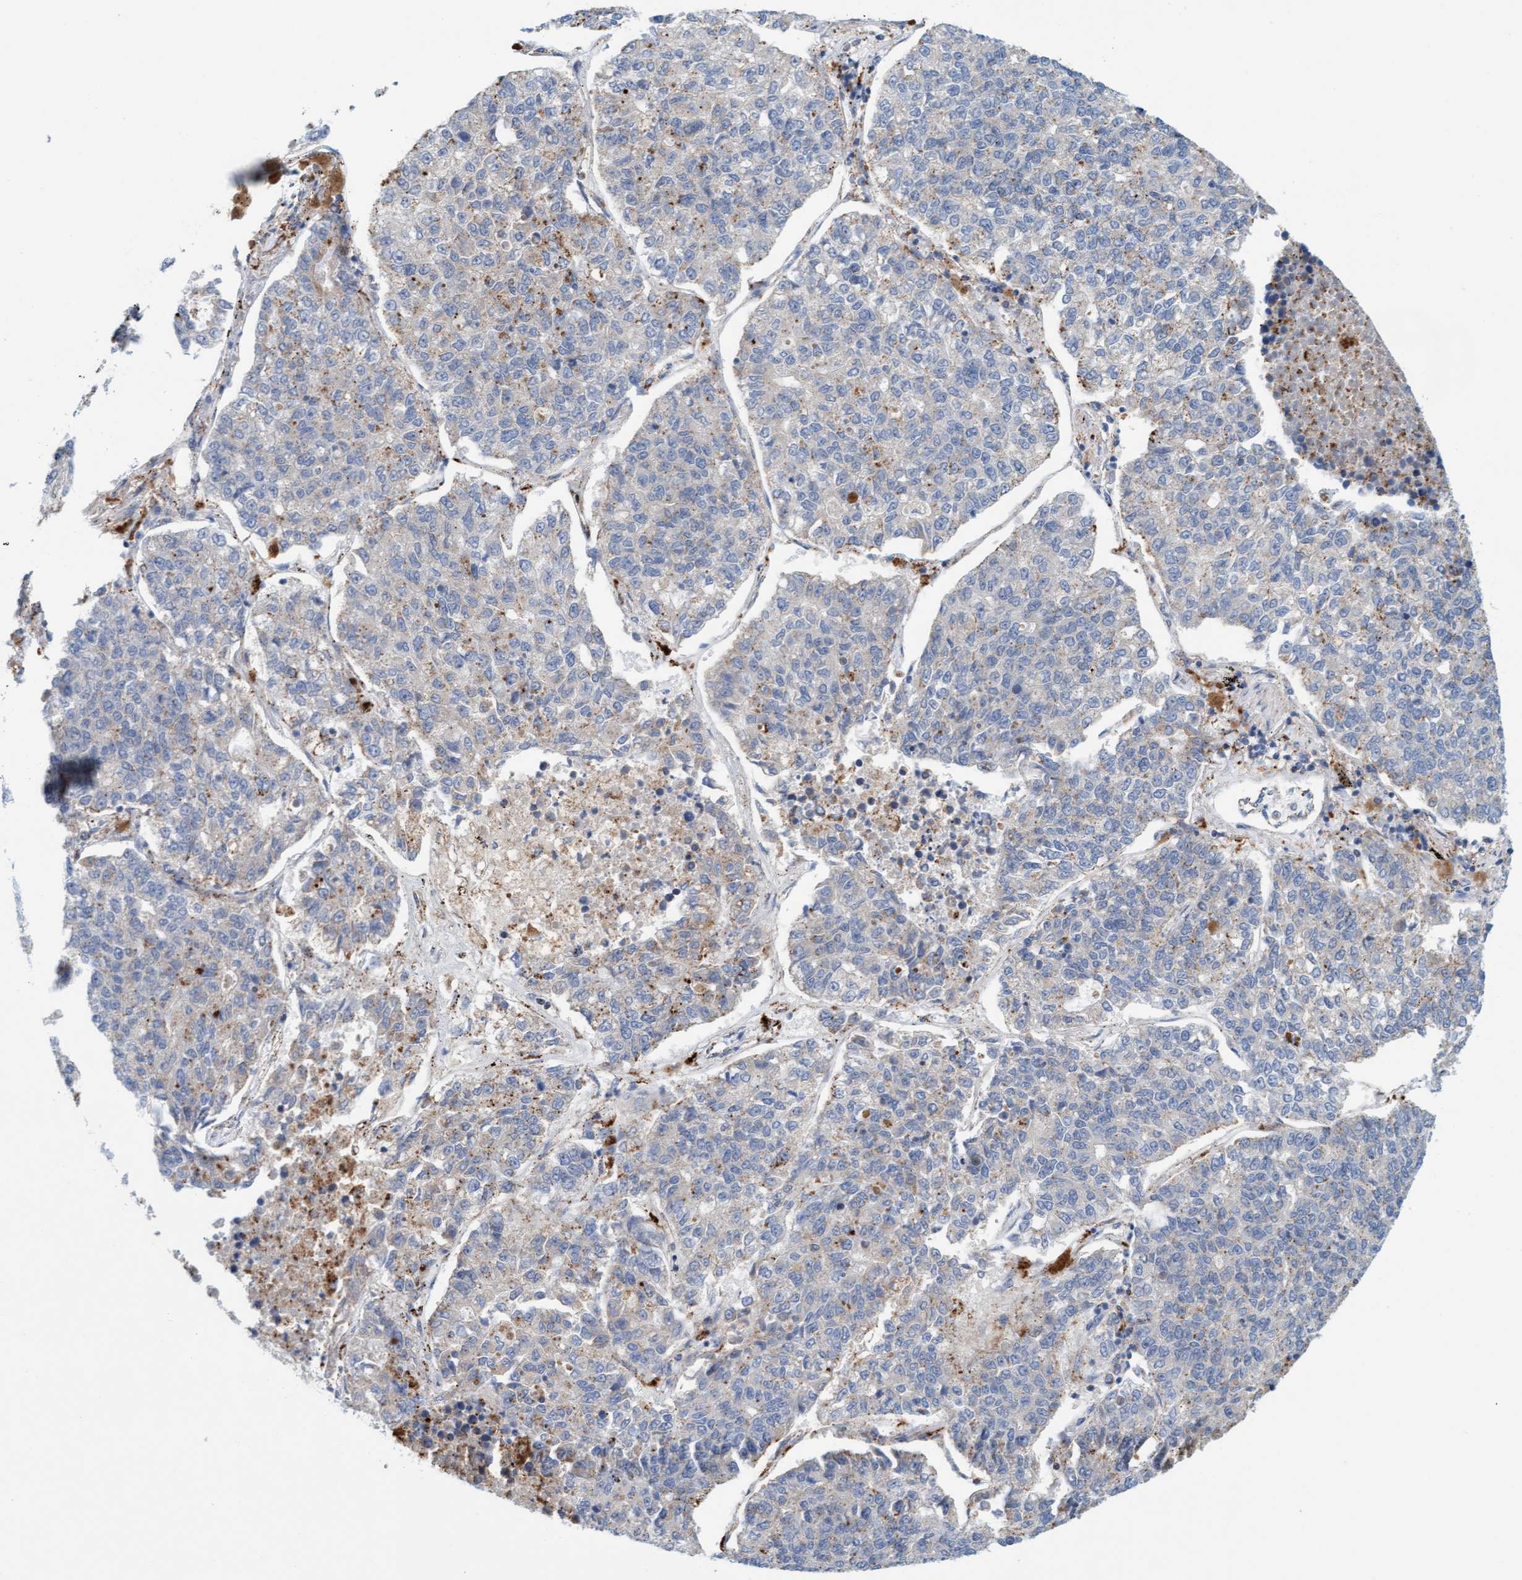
{"staining": {"intensity": "negative", "quantity": "none", "location": "none"}, "tissue": "lung cancer", "cell_type": "Tumor cells", "image_type": "cancer", "snomed": [{"axis": "morphology", "description": "Adenocarcinoma, NOS"}, {"axis": "topography", "description": "Lung"}], "caption": "Tumor cells show no significant protein staining in lung adenocarcinoma.", "gene": "SGSH", "patient": {"sex": "male", "age": 49}}